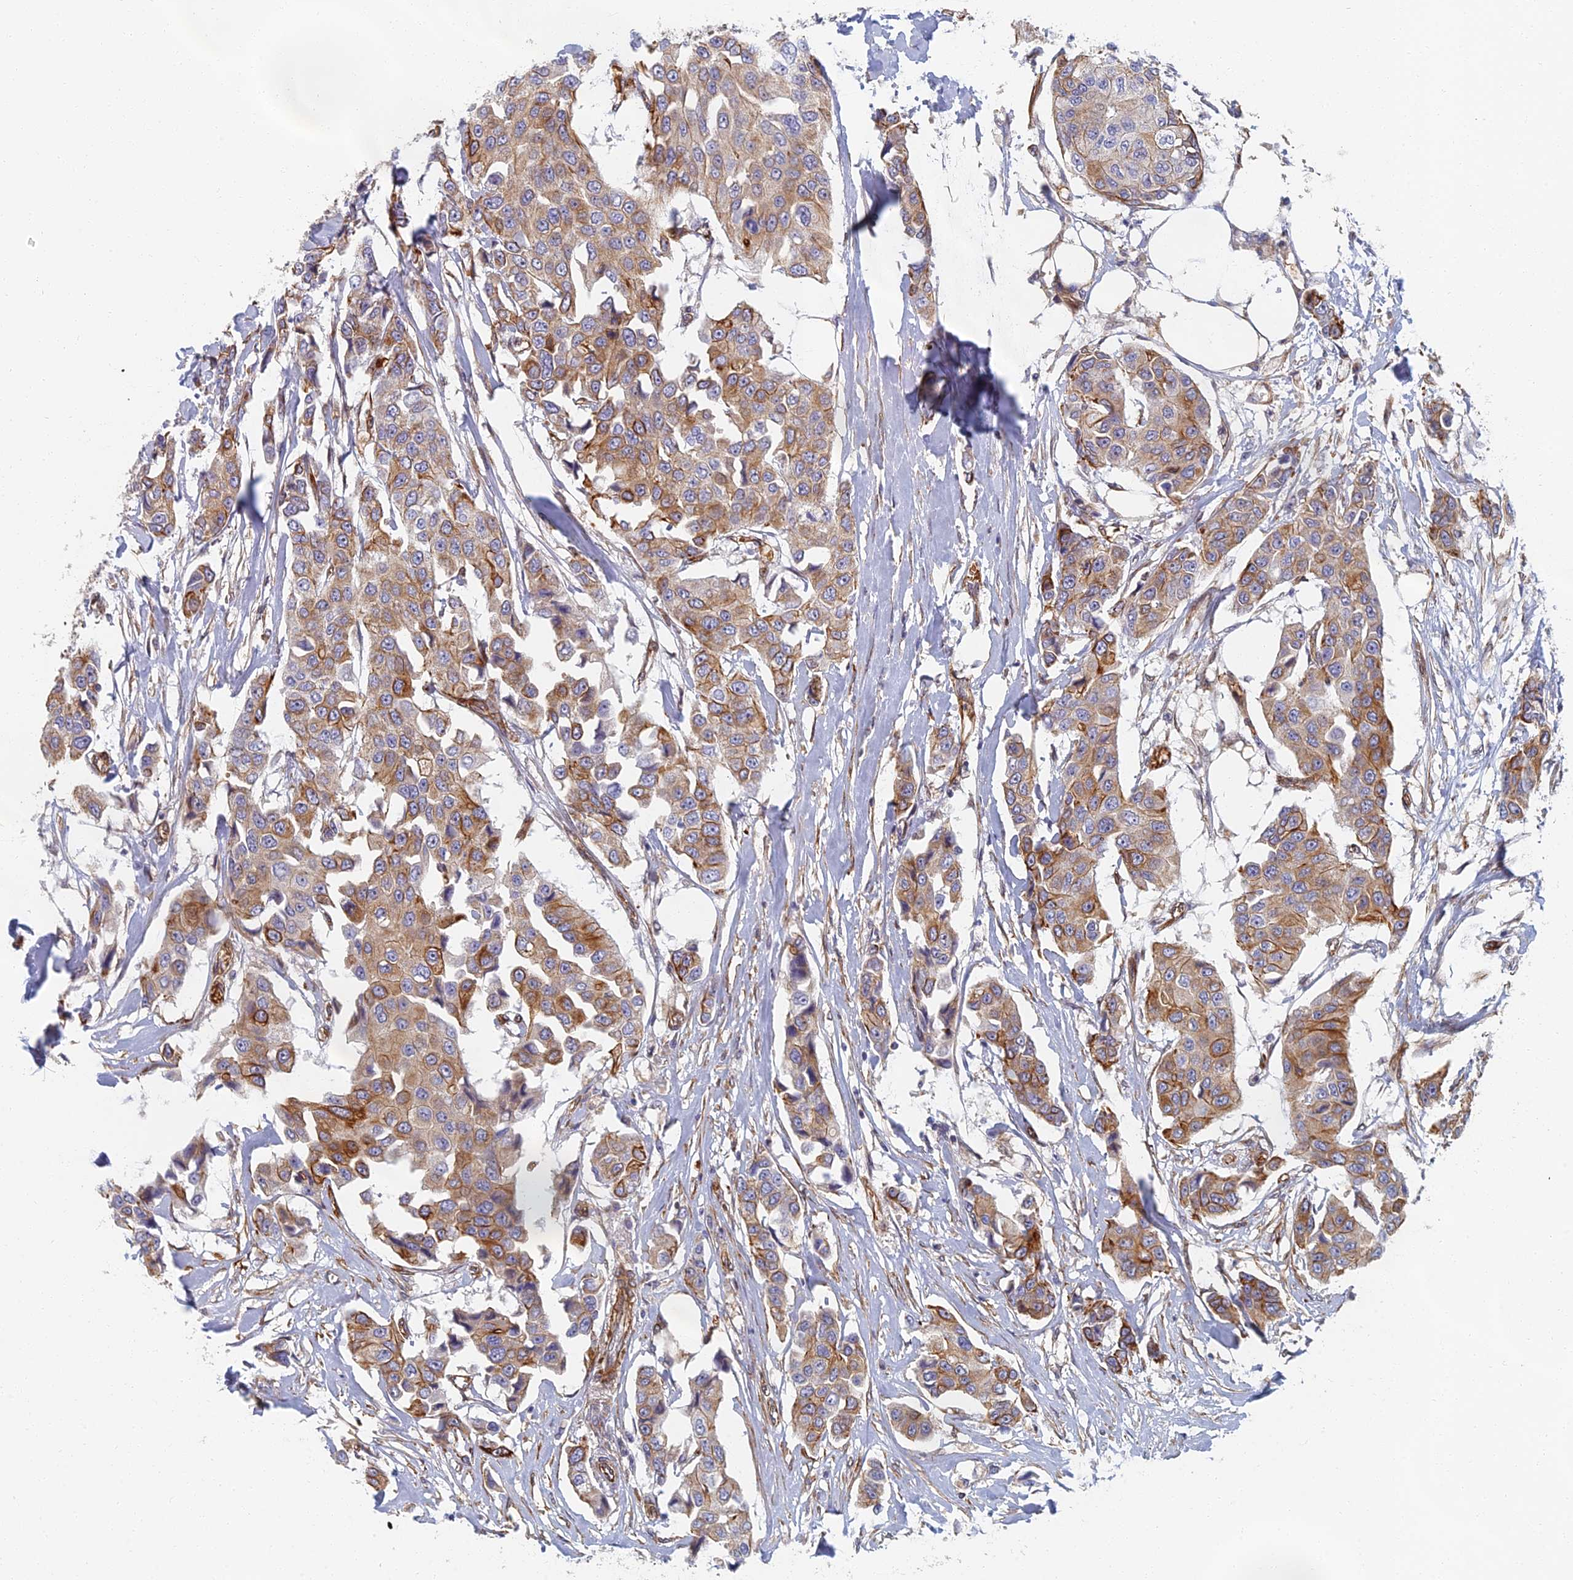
{"staining": {"intensity": "moderate", "quantity": "25%-75%", "location": "cytoplasmic/membranous"}, "tissue": "breast cancer", "cell_type": "Tumor cells", "image_type": "cancer", "snomed": [{"axis": "morphology", "description": "Duct carcinoma"}, {"axis": "topography", "description": "Breast"}], "caption": "The image shows a brown stain indicating the presence of a protein in the cytoplasmic/membranous of tumor cells in breast invasive ductal carcinoma.", "gene": "ABCB10", "patient": {"sex": "female", "age": 80}}